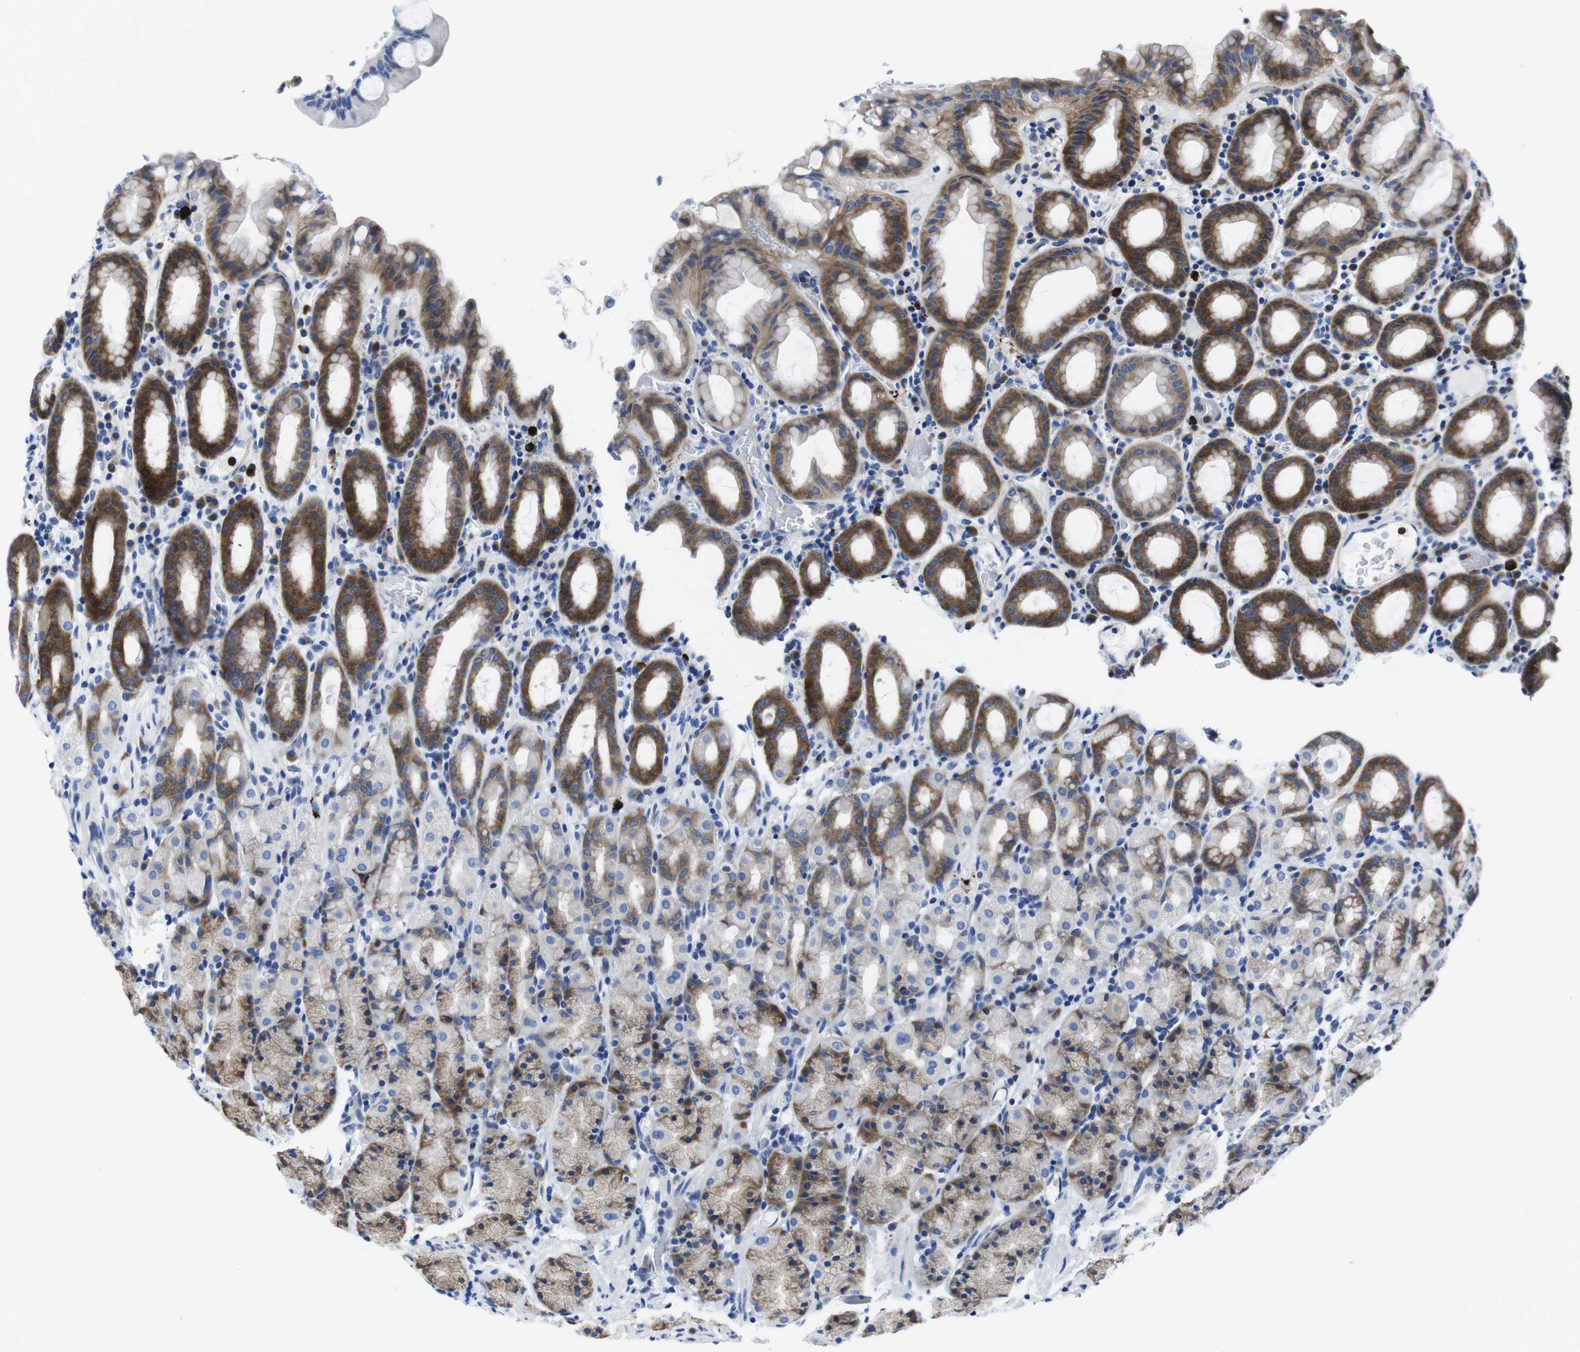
{"staining": {"intensity": "strong", "quantity": "25%-75%", "location": "cytoplasmic/membranous"}, "tissue": "stomach", "cell_type": "Glandular cells", "image_type": "normal", "snomed": [{"axis": "morphology", "description": "Normal tissue, NOS"}, {"axis": "topography", "description": "Stomach, upper"}], "caption": "Stomach stained with DAB (3,3'-diaminobenzidine) IHC demonstrates high levels of strong cytoplasmic/membranous positivity in approximately 25%-75% of glandular cells.", "gene": "EIF4A1", "patient": {"sex": "male", "age": 68}}